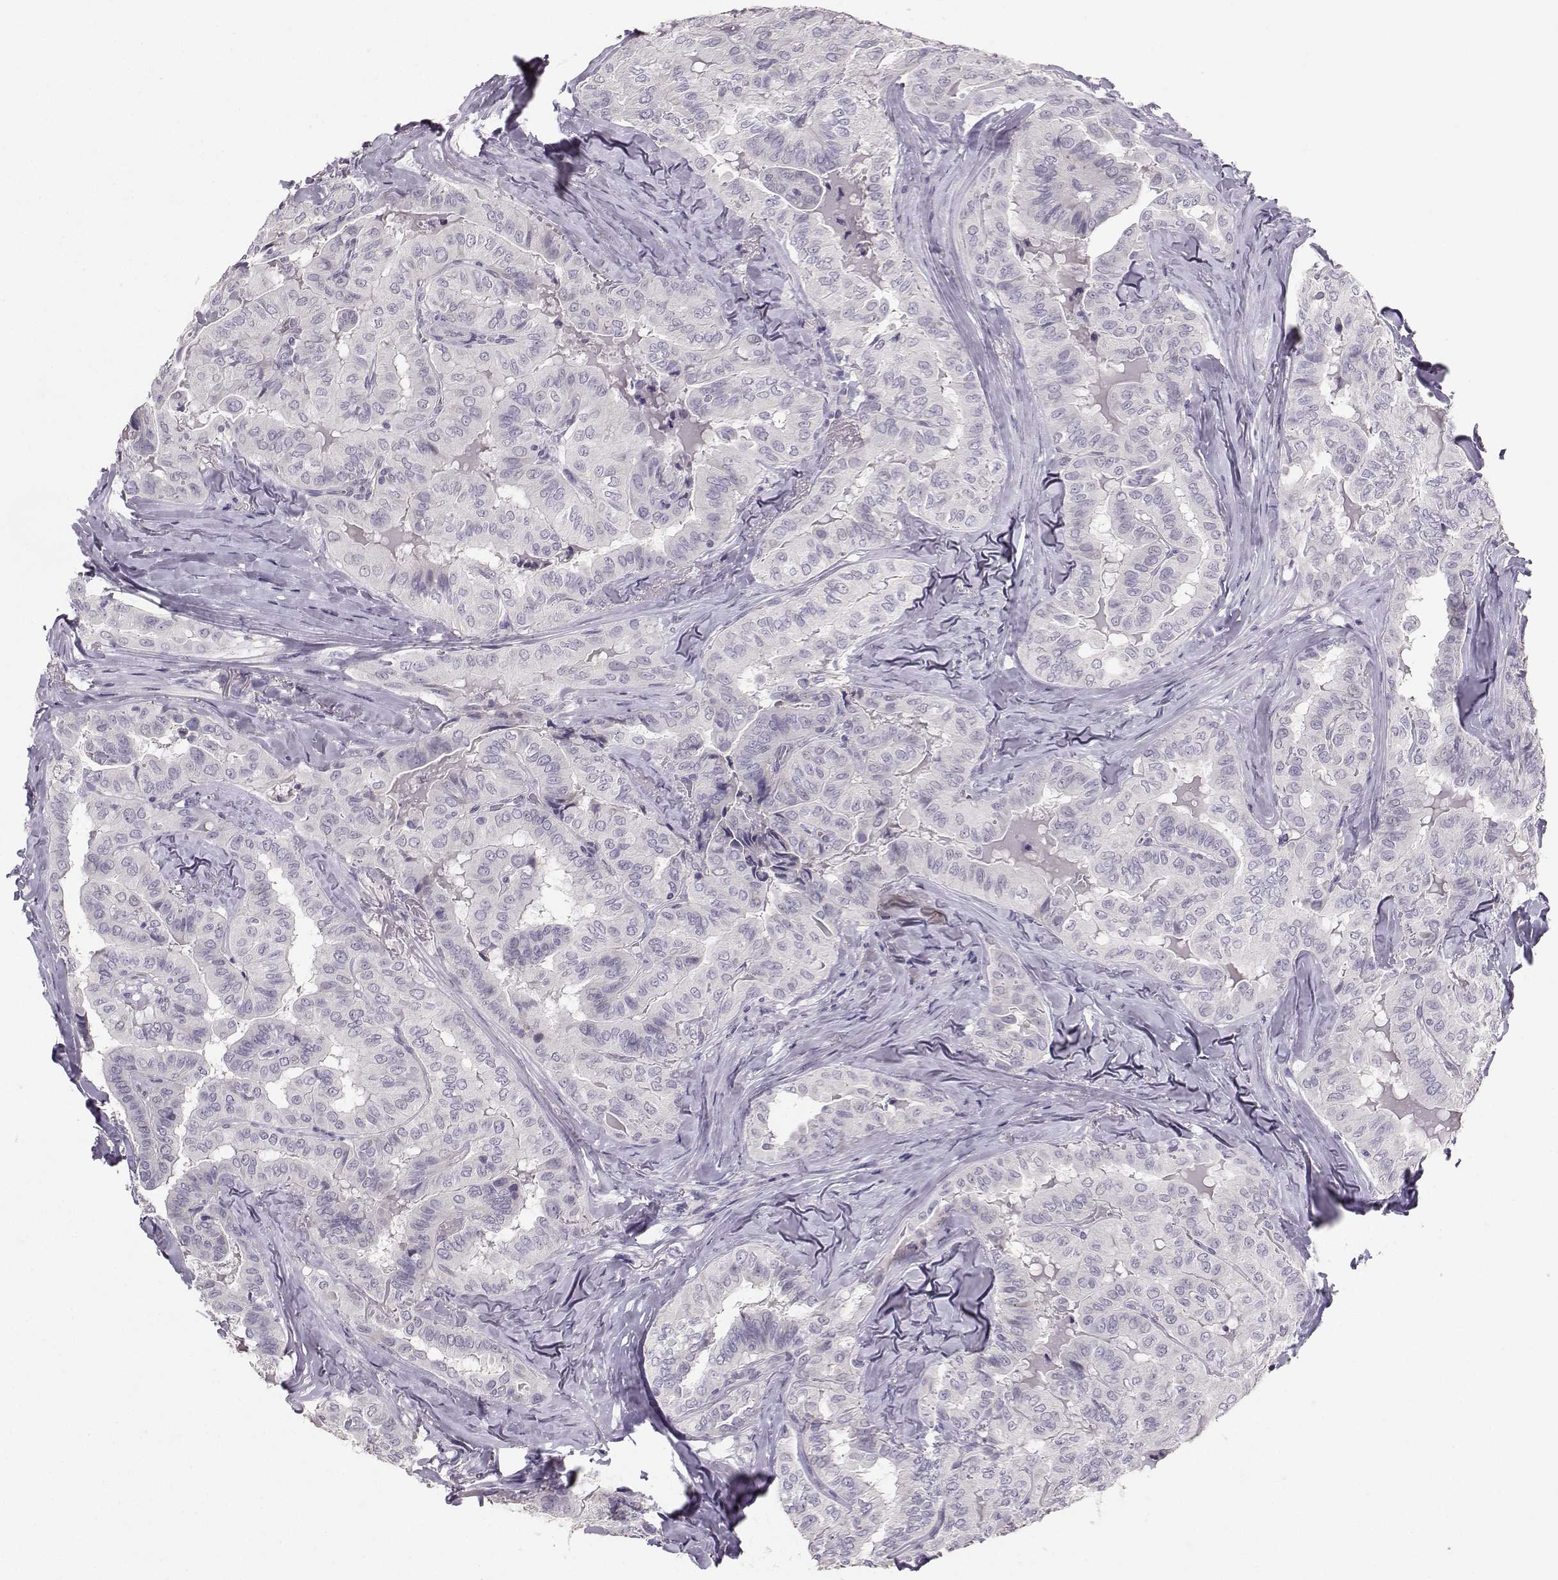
{"staining": {"intensity": "negative", "quantity": "none", "location": "none"}, "tissue": "thyroid cancer", "cell_type": "Tumor cells", "image_type": "cancer", "snomed": [{"axis": "morphology", "description": "Papillary adenocarcinoma, NOS"}, {"axis": "topography", "description": "Thyroid gland"}], "caption": "Immunohistochemical staining of human thyroid cancer exhibits no significant expression in tumor cells. The staining was performed using DAB (3,3'-diaminobenzidine) to visualize the protein expression in brown, while the nuclei were stained in blue with hematoxylin (Magnification: 20x).", "gene": "PKP2", "patient": {"sex": "female", "age": 68}}